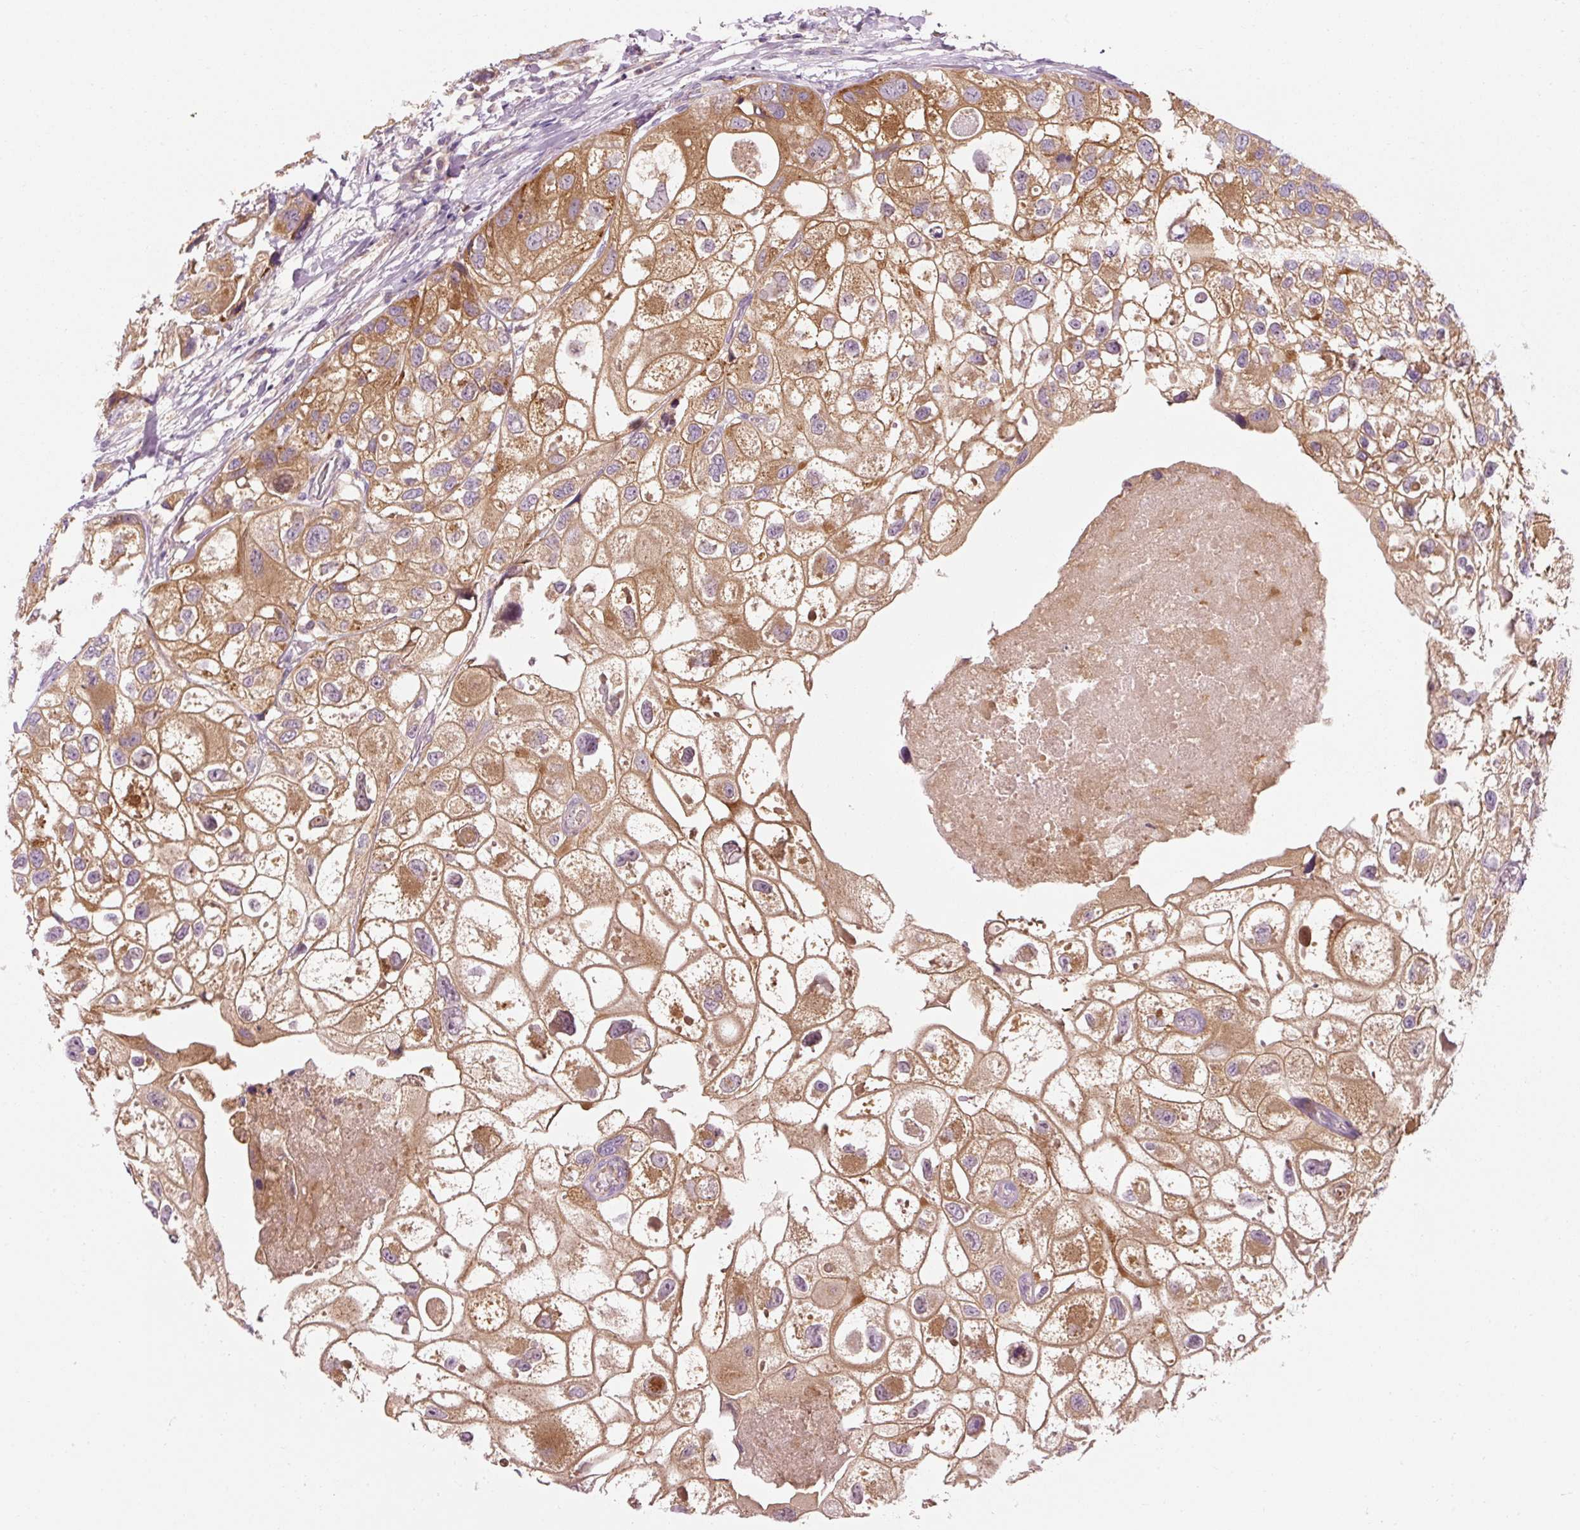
{"staining": {"intensity": "moderate", "quantity": ">75%", "location": "cytoplasmic/membranous"}, "tissue": "urothelial cancer", "cell_type": "Tumor cells", "image_type": "cancer", "snomed": [{"axis": "morphology", "description": "Urothelial carcinoma, High grade"}, {"axis": "topography", "description": "Urinary bladder"}], "caption": "This micrograph reveals immunohistochemistry (IHC) staining of high-grade urothelial carcinoma, with medium moderate cytoplasmic/membranous expression in approximately >75% of tumor cells.", "gene": "NAPA", "patient": {"sex": "female", "age": 64}}